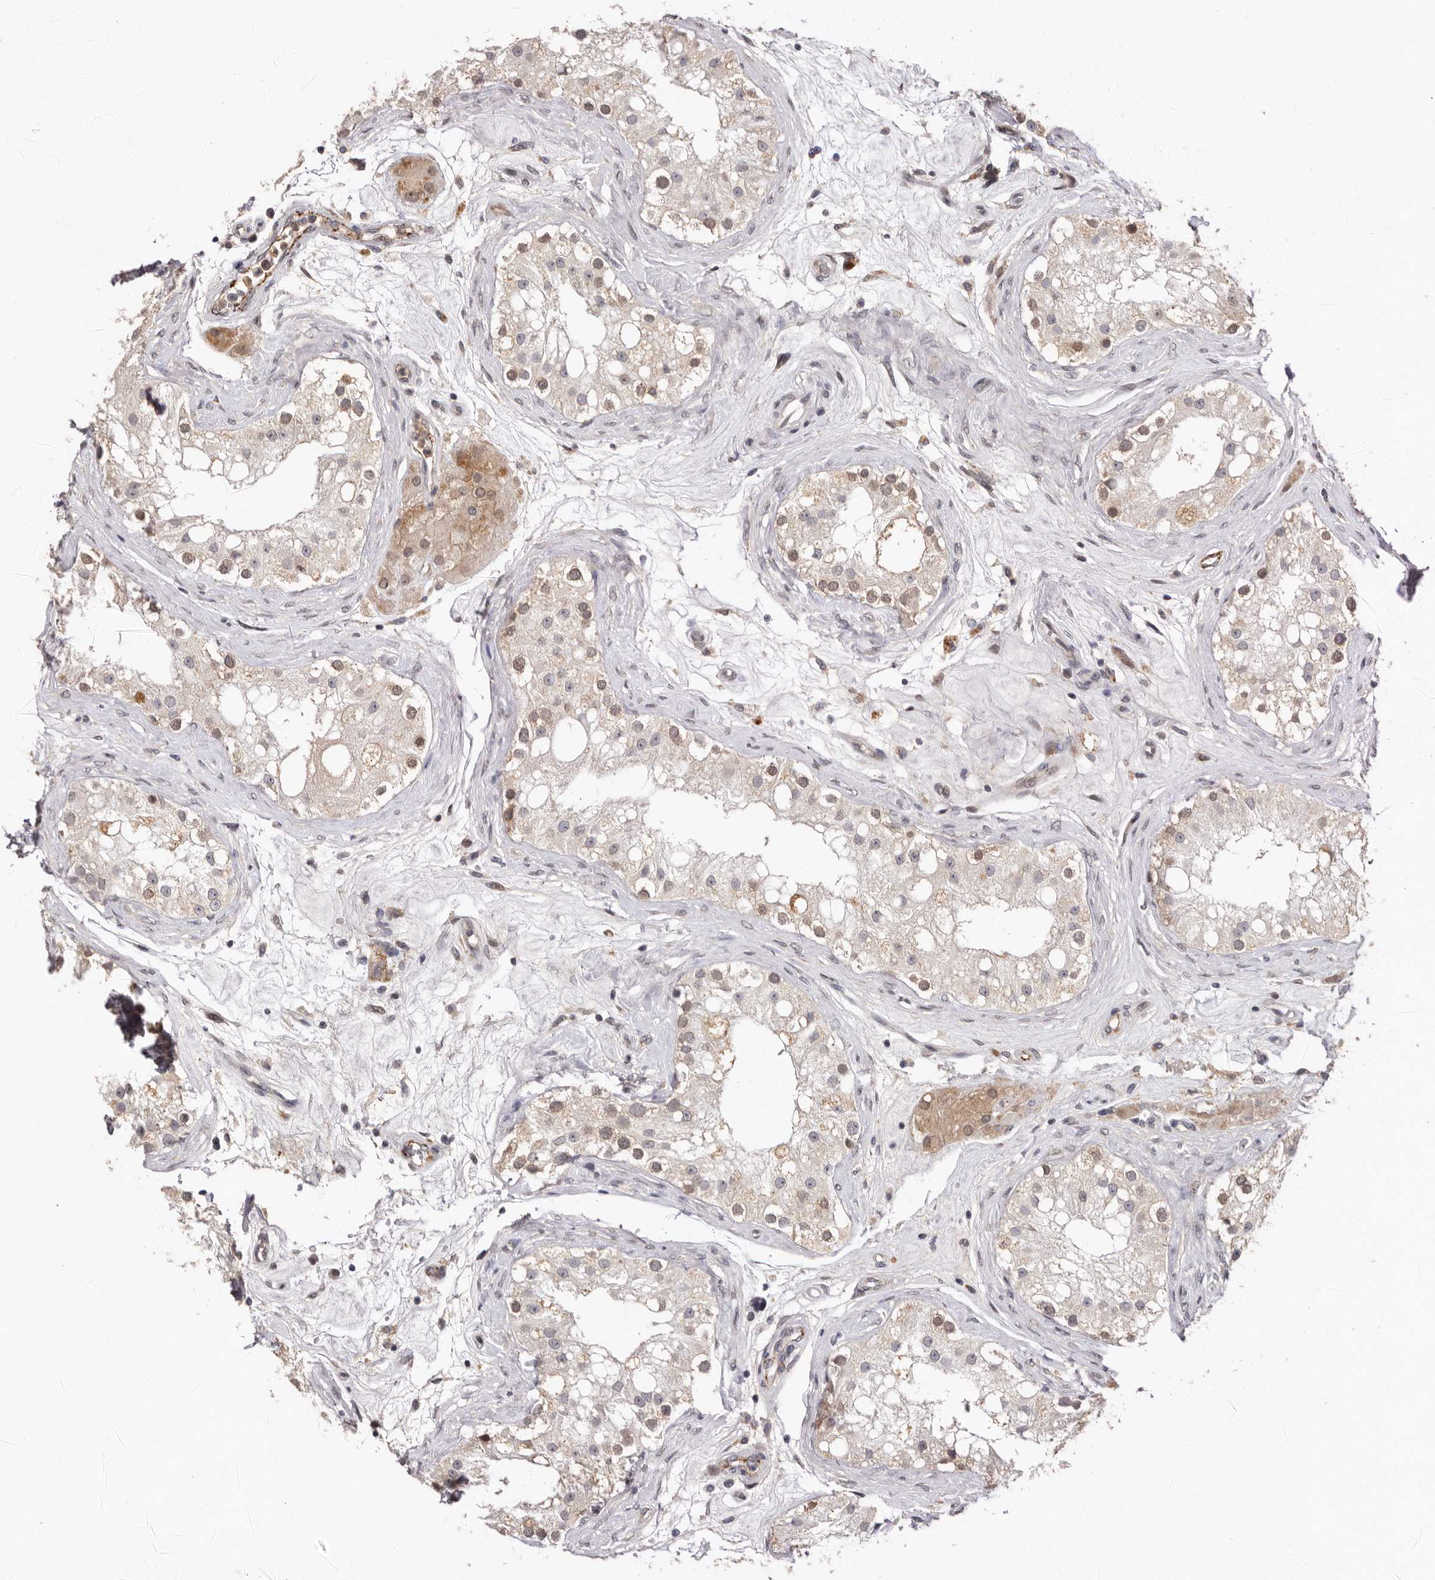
{"staining": {"intensity": "weak", "quantity": "<25%", "location": "cytoplasmic/membranous"}, "tissue": "testis", "cell_type": "Cells in seminiferous ducts", "image_type": "normal", "snomed": [{"axis": "morphology", "description": "Normal tissue, NOS"}, {"axis": "topography", "description": "Testis"}], "caption": "Immunohistochemistry (IHC) histopathology image of benign testis stained for a protein (brown), which reveals no staining in cells in seminiferous ducts. (Stains: DAB (3,3'-diaminobenzidine) IHC with hematoxylin counter stain, Microscopy: brightfield microscopy at high magnification).", "gene": "SULT1E1", "patient": {"sex": "male", "age": 84}}